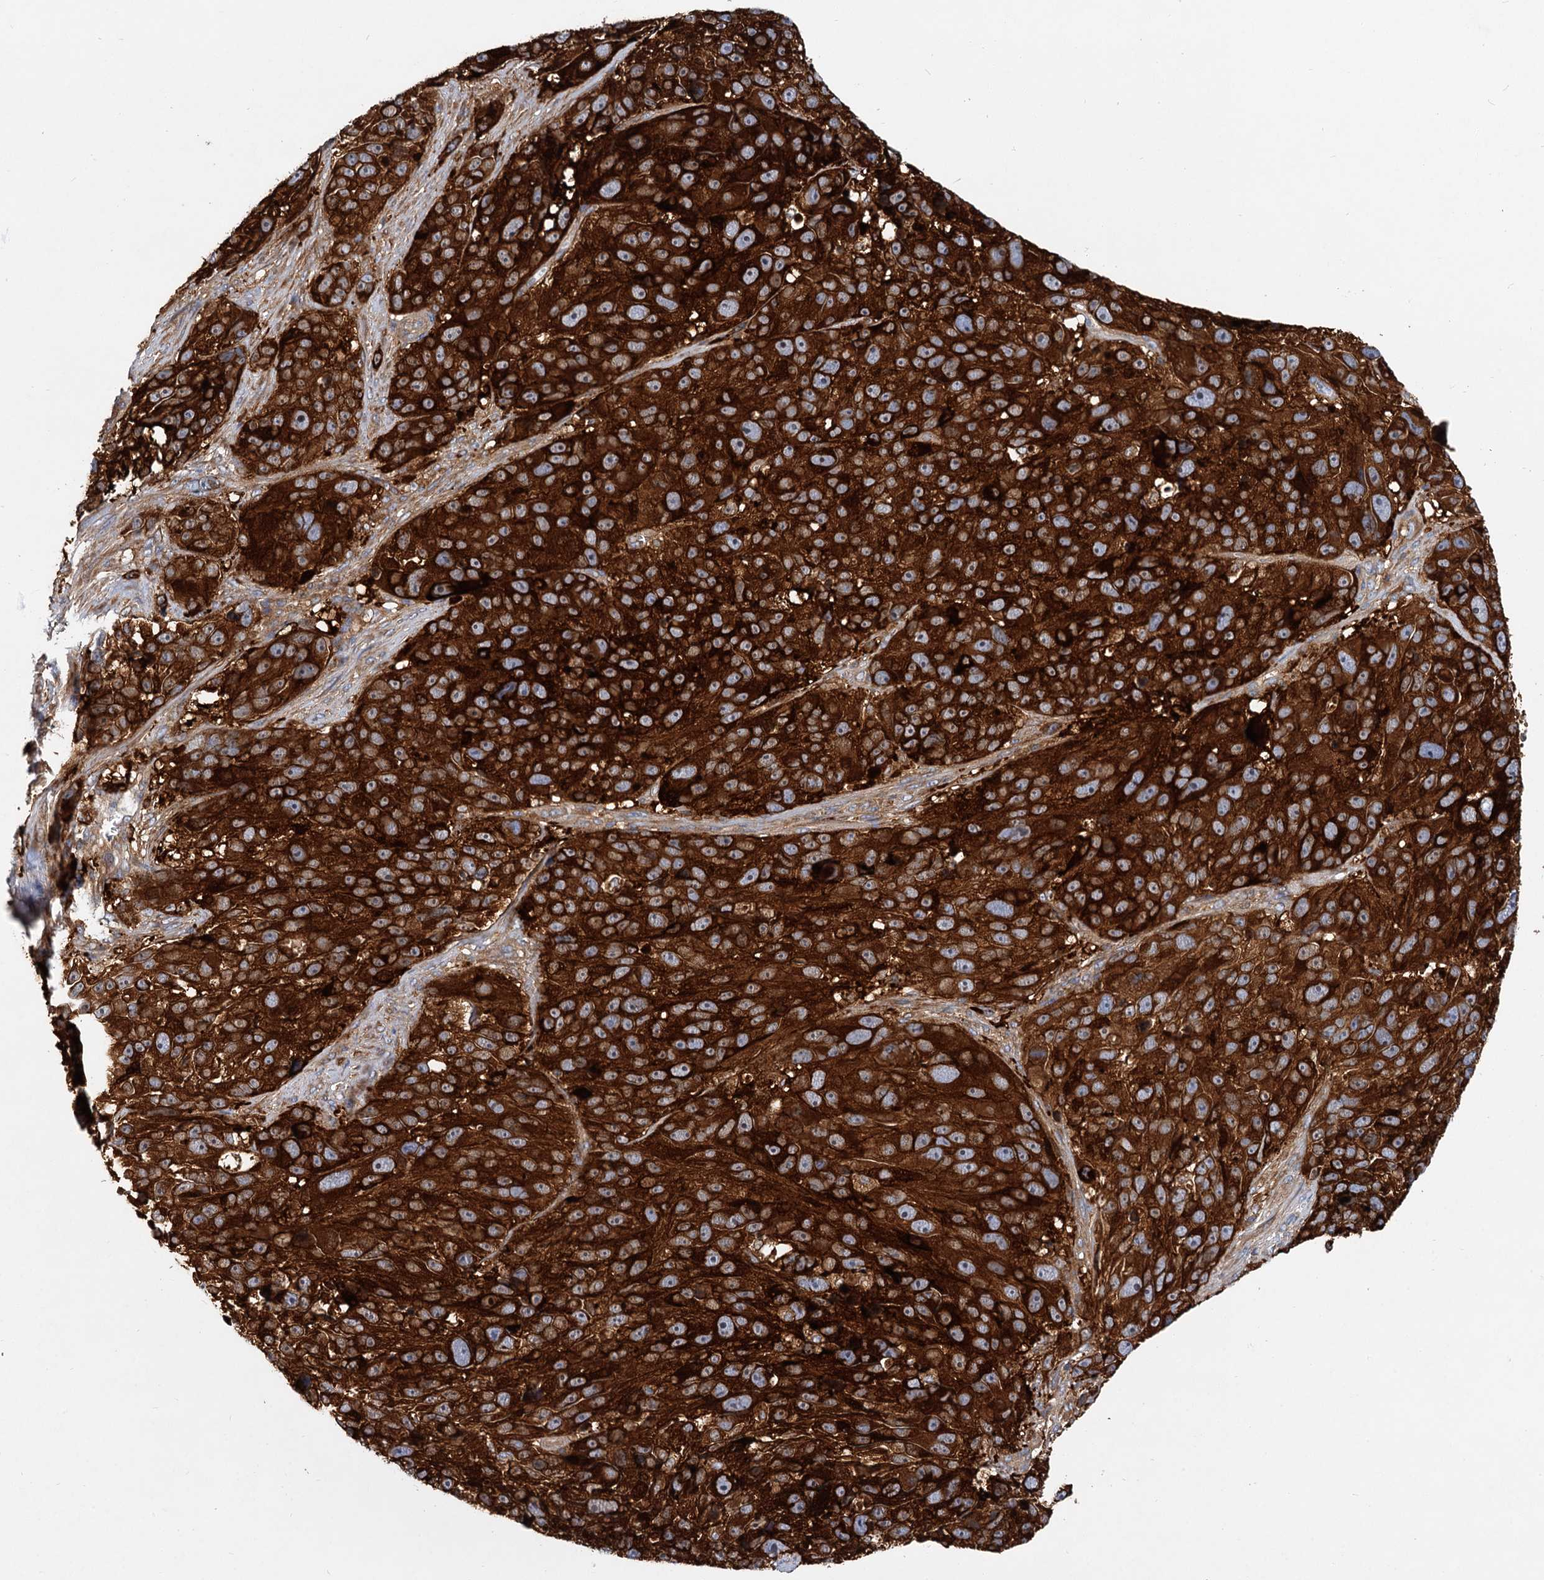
{"staining": {"intensity": "strong", "quantity": ">75%", "location": "cytoplasmic/membranous"}, "tissue": "melanoma", "cell_type": "Tumor cells", "image_type": "cancer", "snomed": [{"axis": "morphology", "description": "Malignant melanoma, NOS"}, {"axis": "topography", "description": "Skin"}], "caption": "DAB (3,3'-diaminobenzidine) immunohistochemical staining of human melanoma exhibits strong cytoplasmic/membranous protein positivity in about >75% of tumor cells.", "gene": "ALKBH7", "patient": {"sex": "male", "age": 84}}